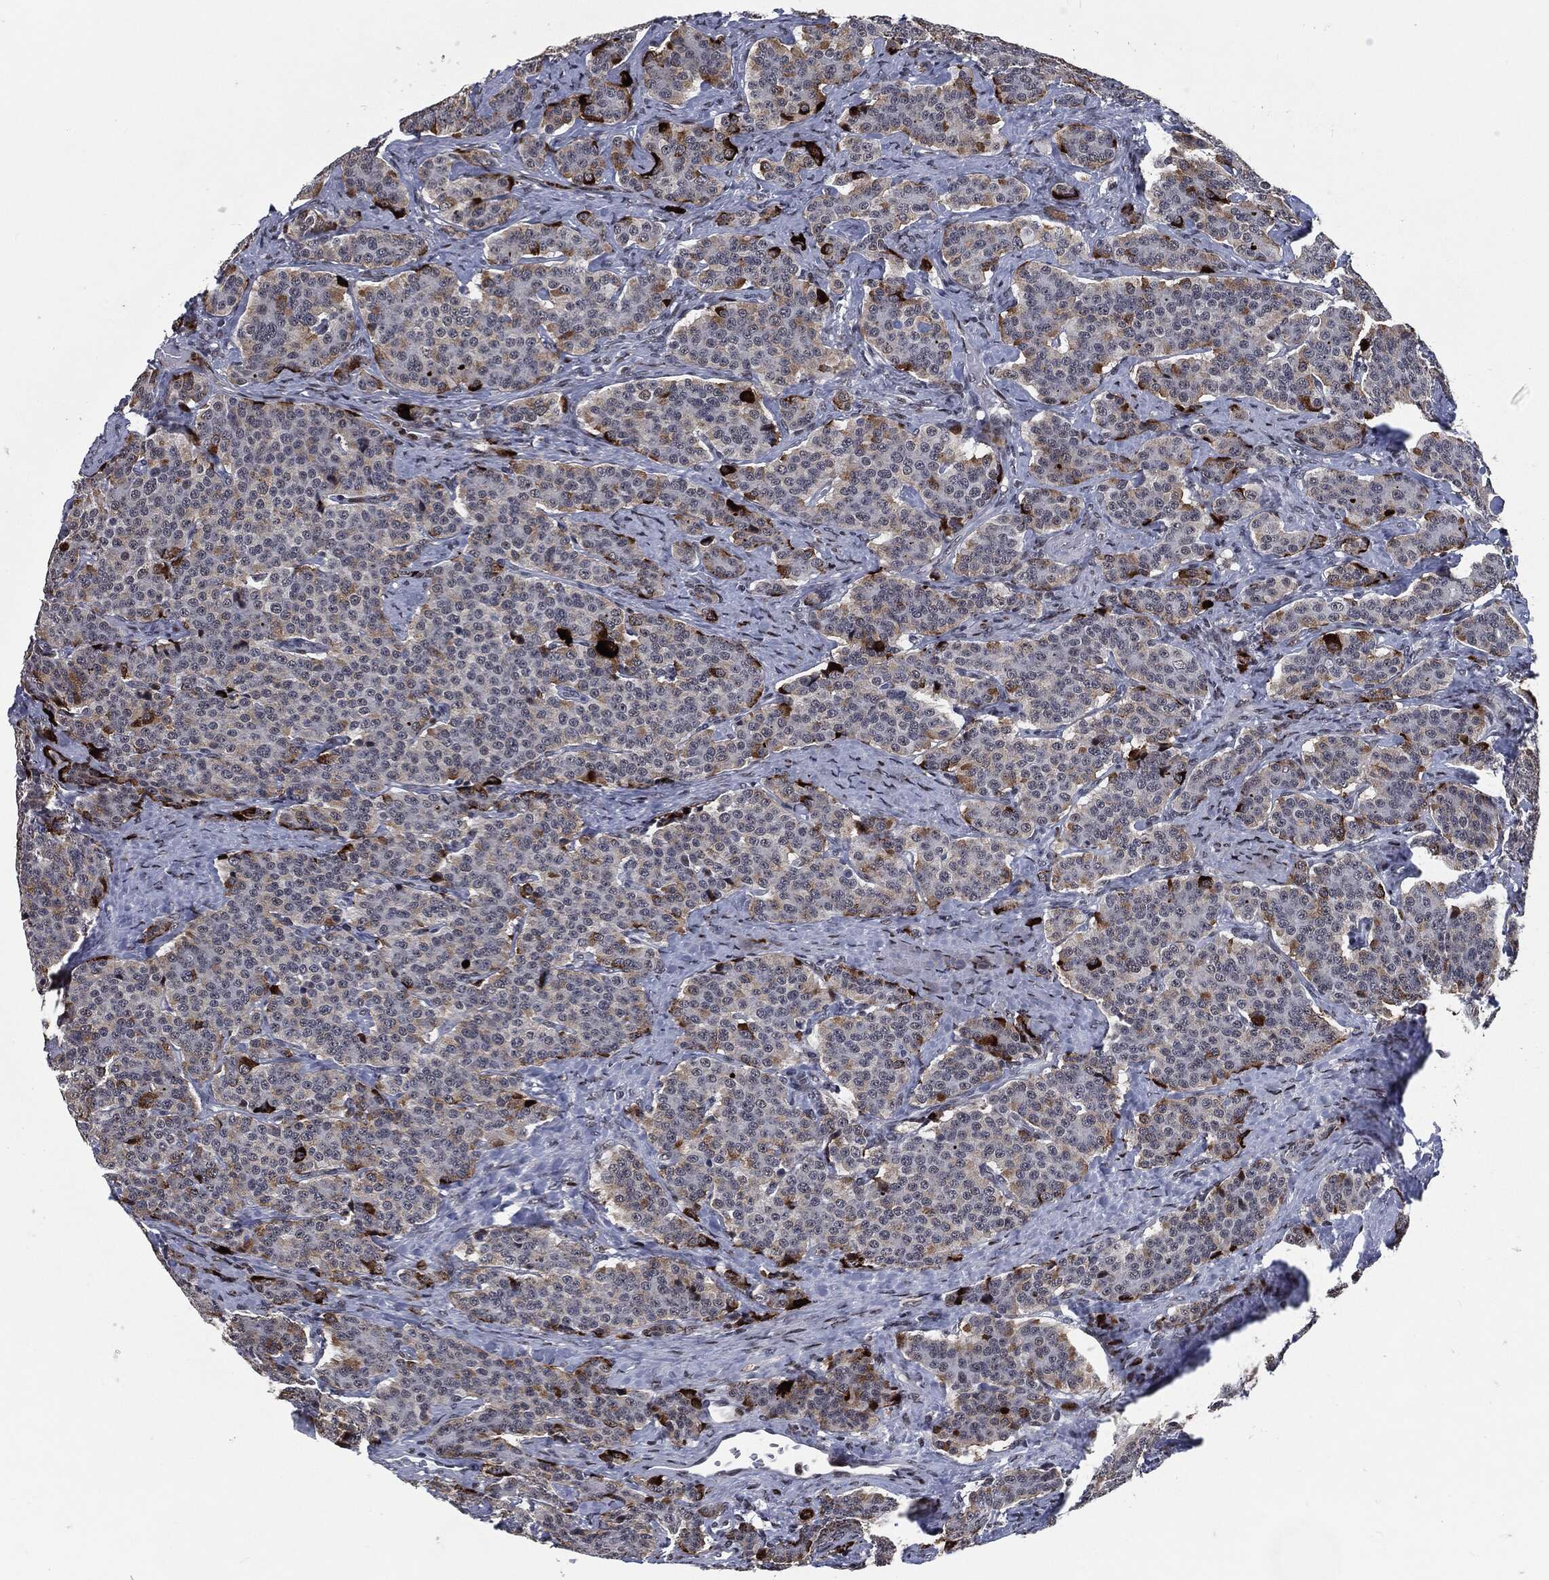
{"staining": {"intensity": "strong", "quantity": "<25%", "location": "cytoplasmic/membranous"}, "tissue": "carcinoid", "cell_type": "Tumor cells", "image_type": "cancer", "snomed": [{"axis": "morphology", "description": "Carcinoid, malignant, NOS"}, {"axis": "topography", "description": "Small intestine"}], "caption": "Human carcinoid stained with a brown dye displays strong cytoplasmic/membranous positive positivity in about <25% of tumor cells.", "gene": "AKT2", "patient": {"sex": "female", "age": 58}}